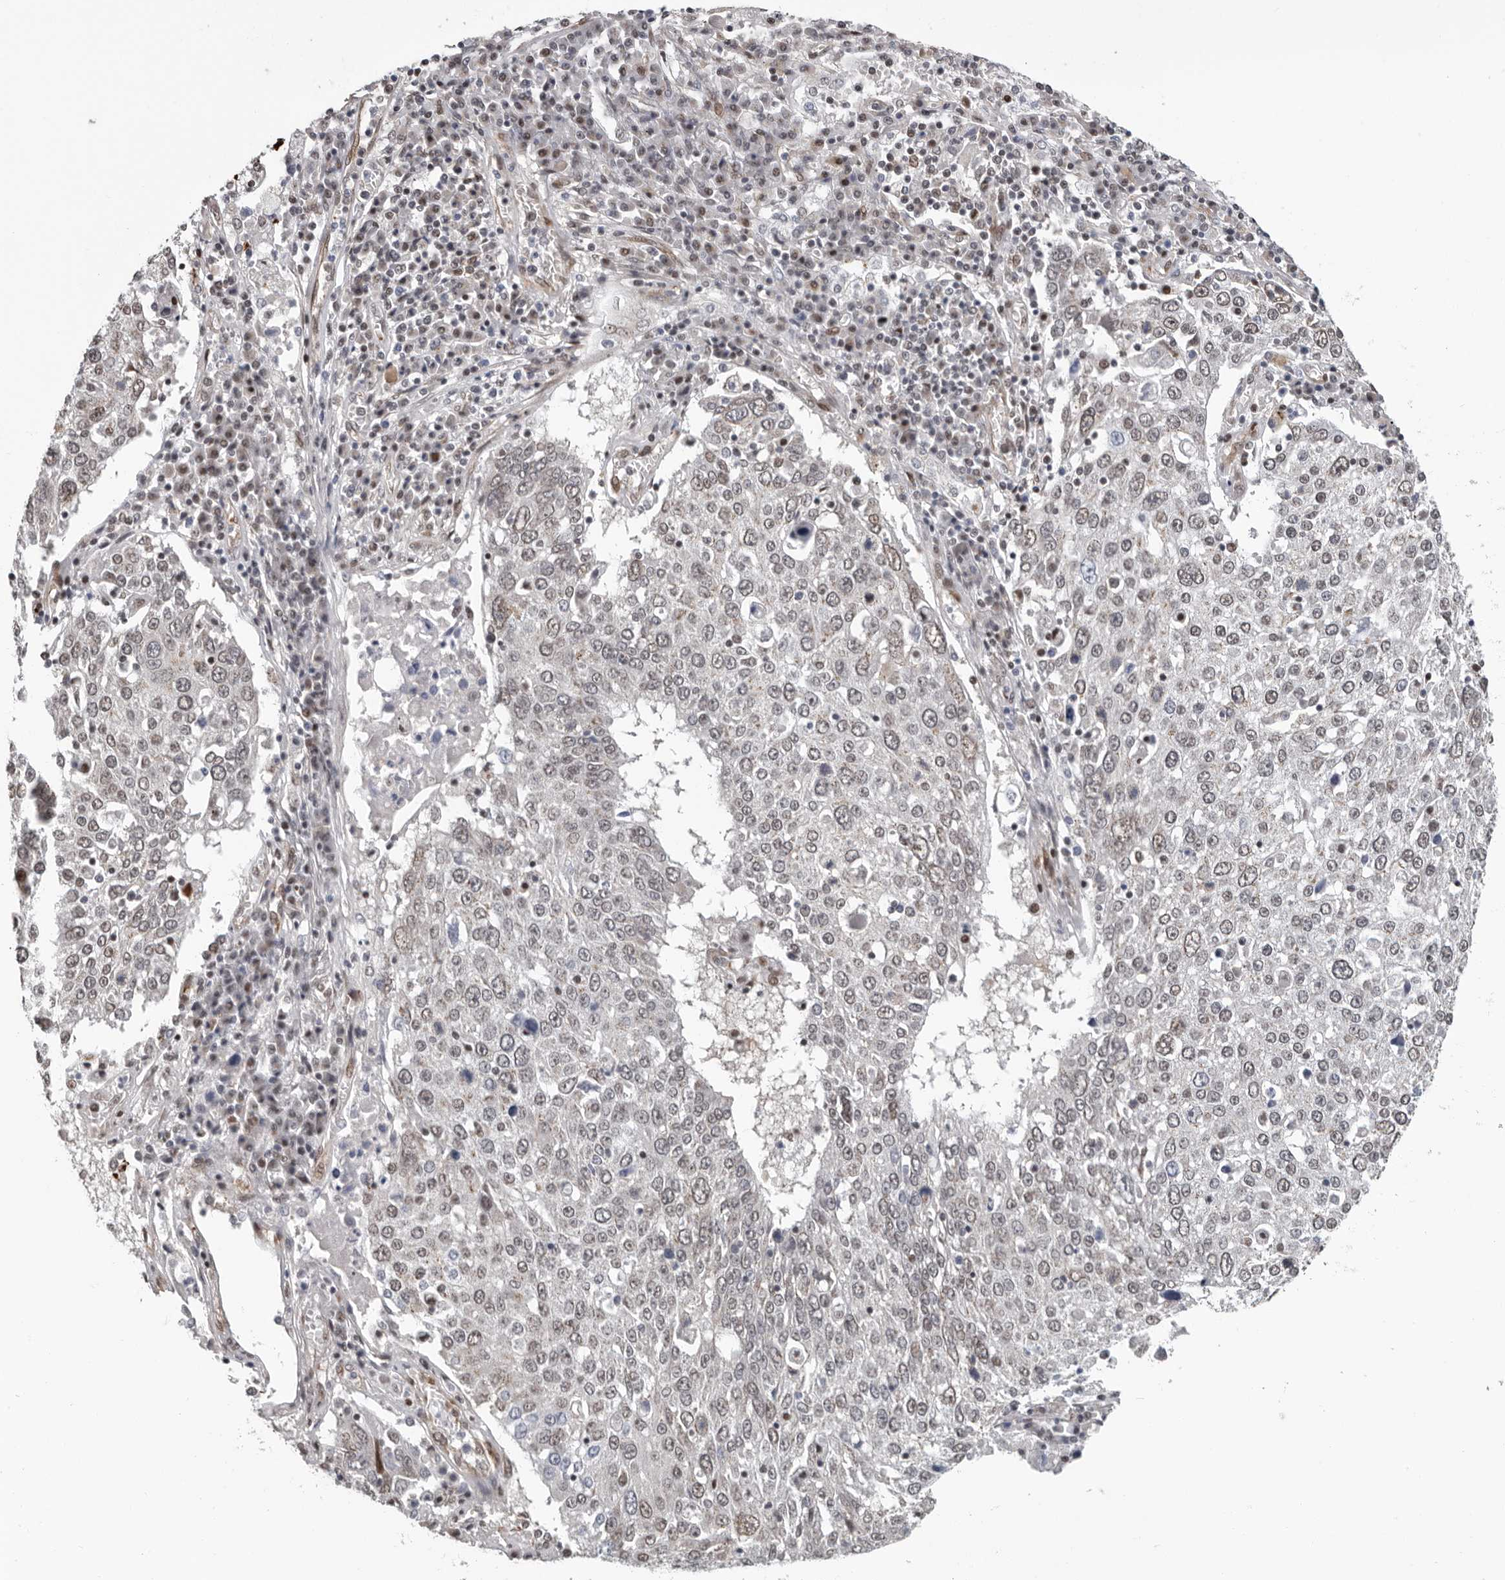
{"staining": {"intensity": "weak", "quantity": "25%-75%", "location": "nuclear"}, "tissue": "lung cancer", "cell_type": "Tumor cells", "image_type": "cancer", "snomed": [{"axis": "morphology", "description": "Squamous cell carcinoma, NOS"}, {"axis": "topography", "description": "Lung"}], "caption": "Human squamous cell carcinoma (lung) stained with a brown dye reveals weak nuclear positive positivity in approximately 25%-75% of tumor cells.", "gene": "RALGPS2", "patient": {"sex": "male", "age": 65}}